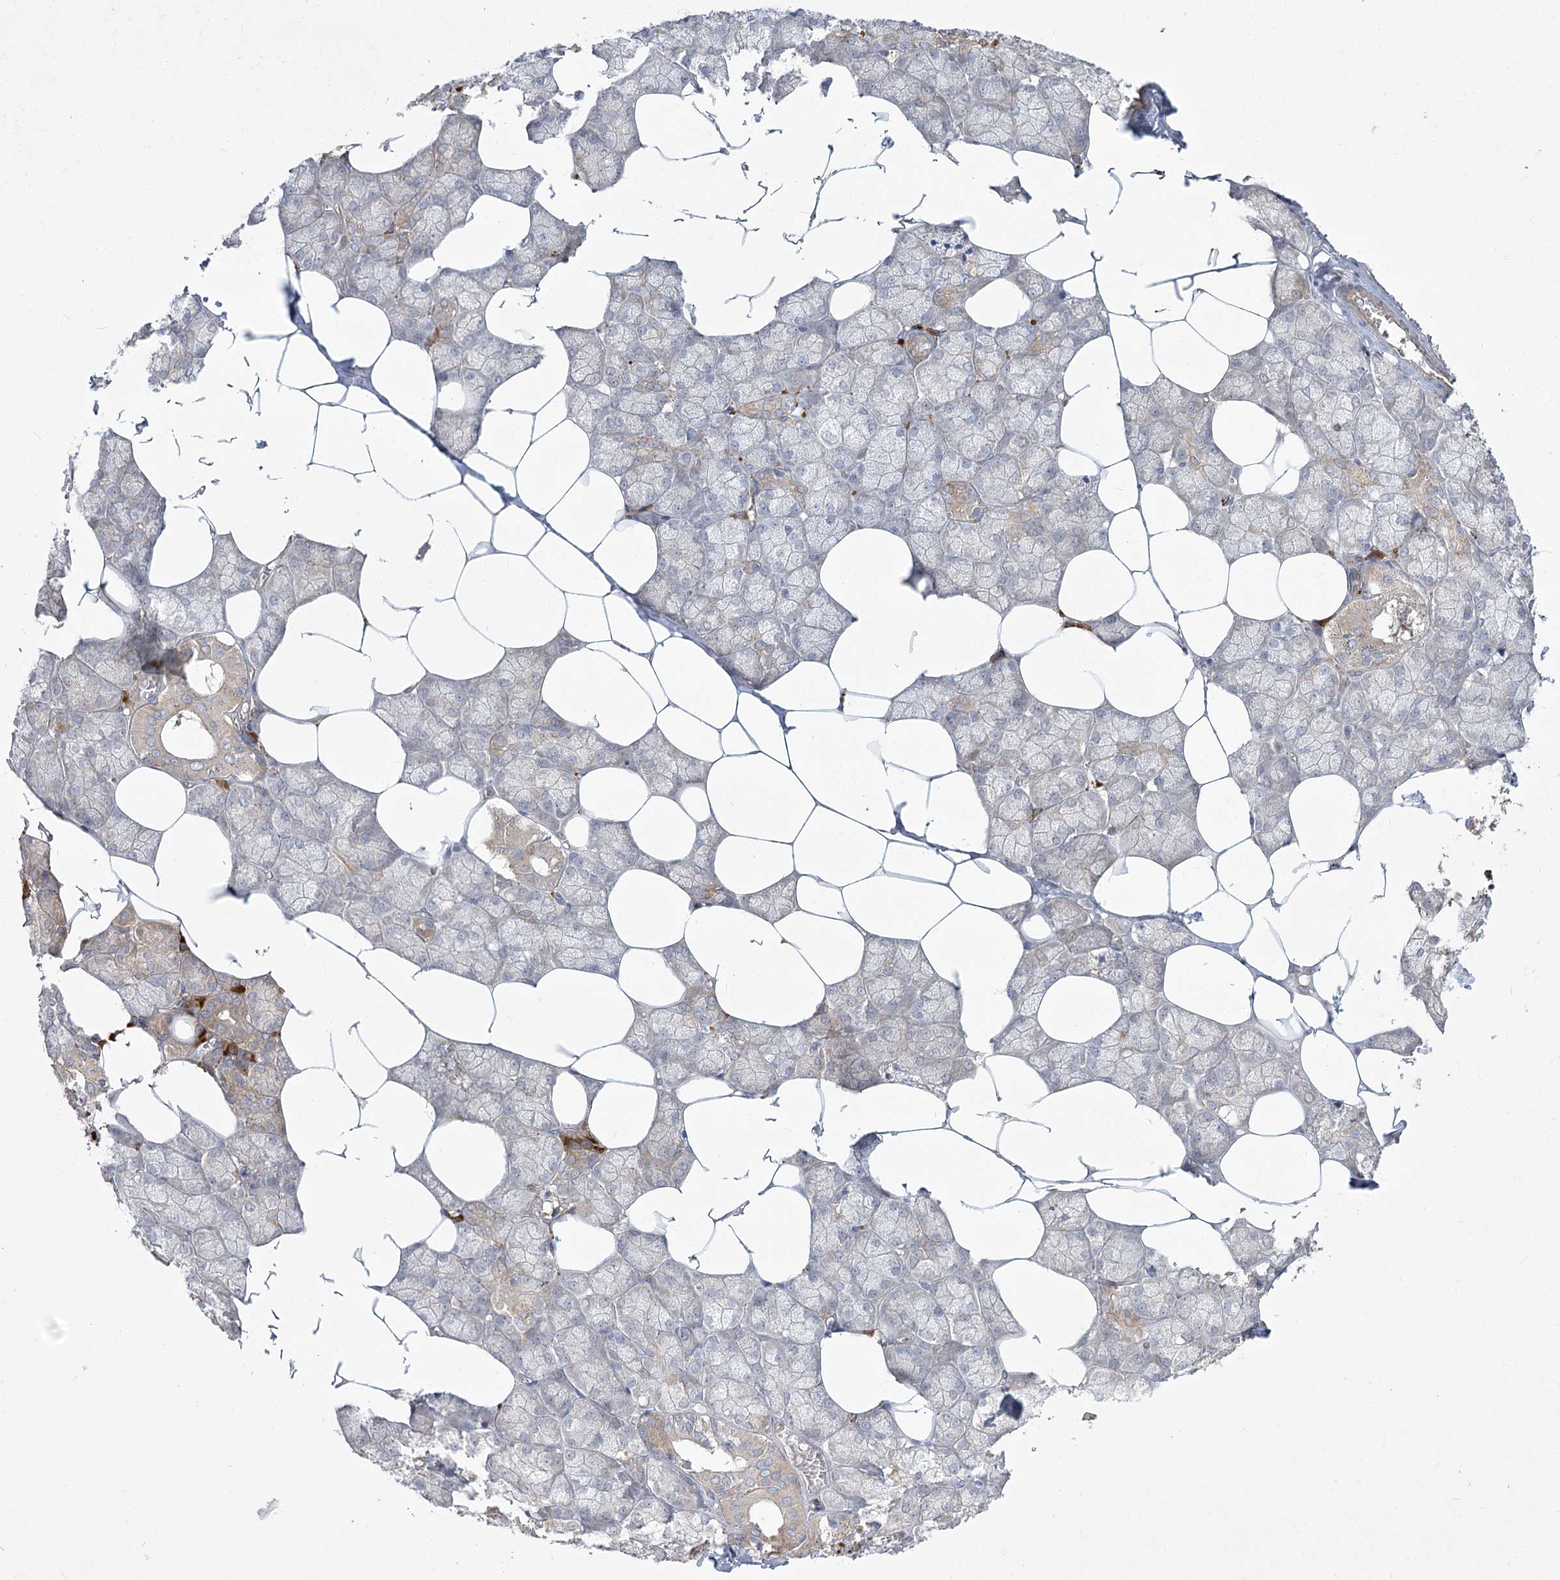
{"staining": {"intensity": "moderate", "quantity": "<25%", "location": "cytoplasmic/membranous"}, "tissue": "salivary gland", "cell_type": "Glandular cells", "image_type": "normal", "snomed": [{"axis": "morphology", "description": "Normal tissue, NOS"}, {"axis": "topography", "description": "Salivary gland"}], "caption": "Immunohistochemistry (IHC) image of unremarkable salivary gland: salivary gland stained using immunohistochemistry (IHC) exhibits low levels of moderate protein expression localized specifically in the cytoplasmic/membranous of glandular cells, appearing as a cytoplasmic/membranous brown color.", "gene": "CAMTA1", "patient": {"sex": "male", "age": 62}}